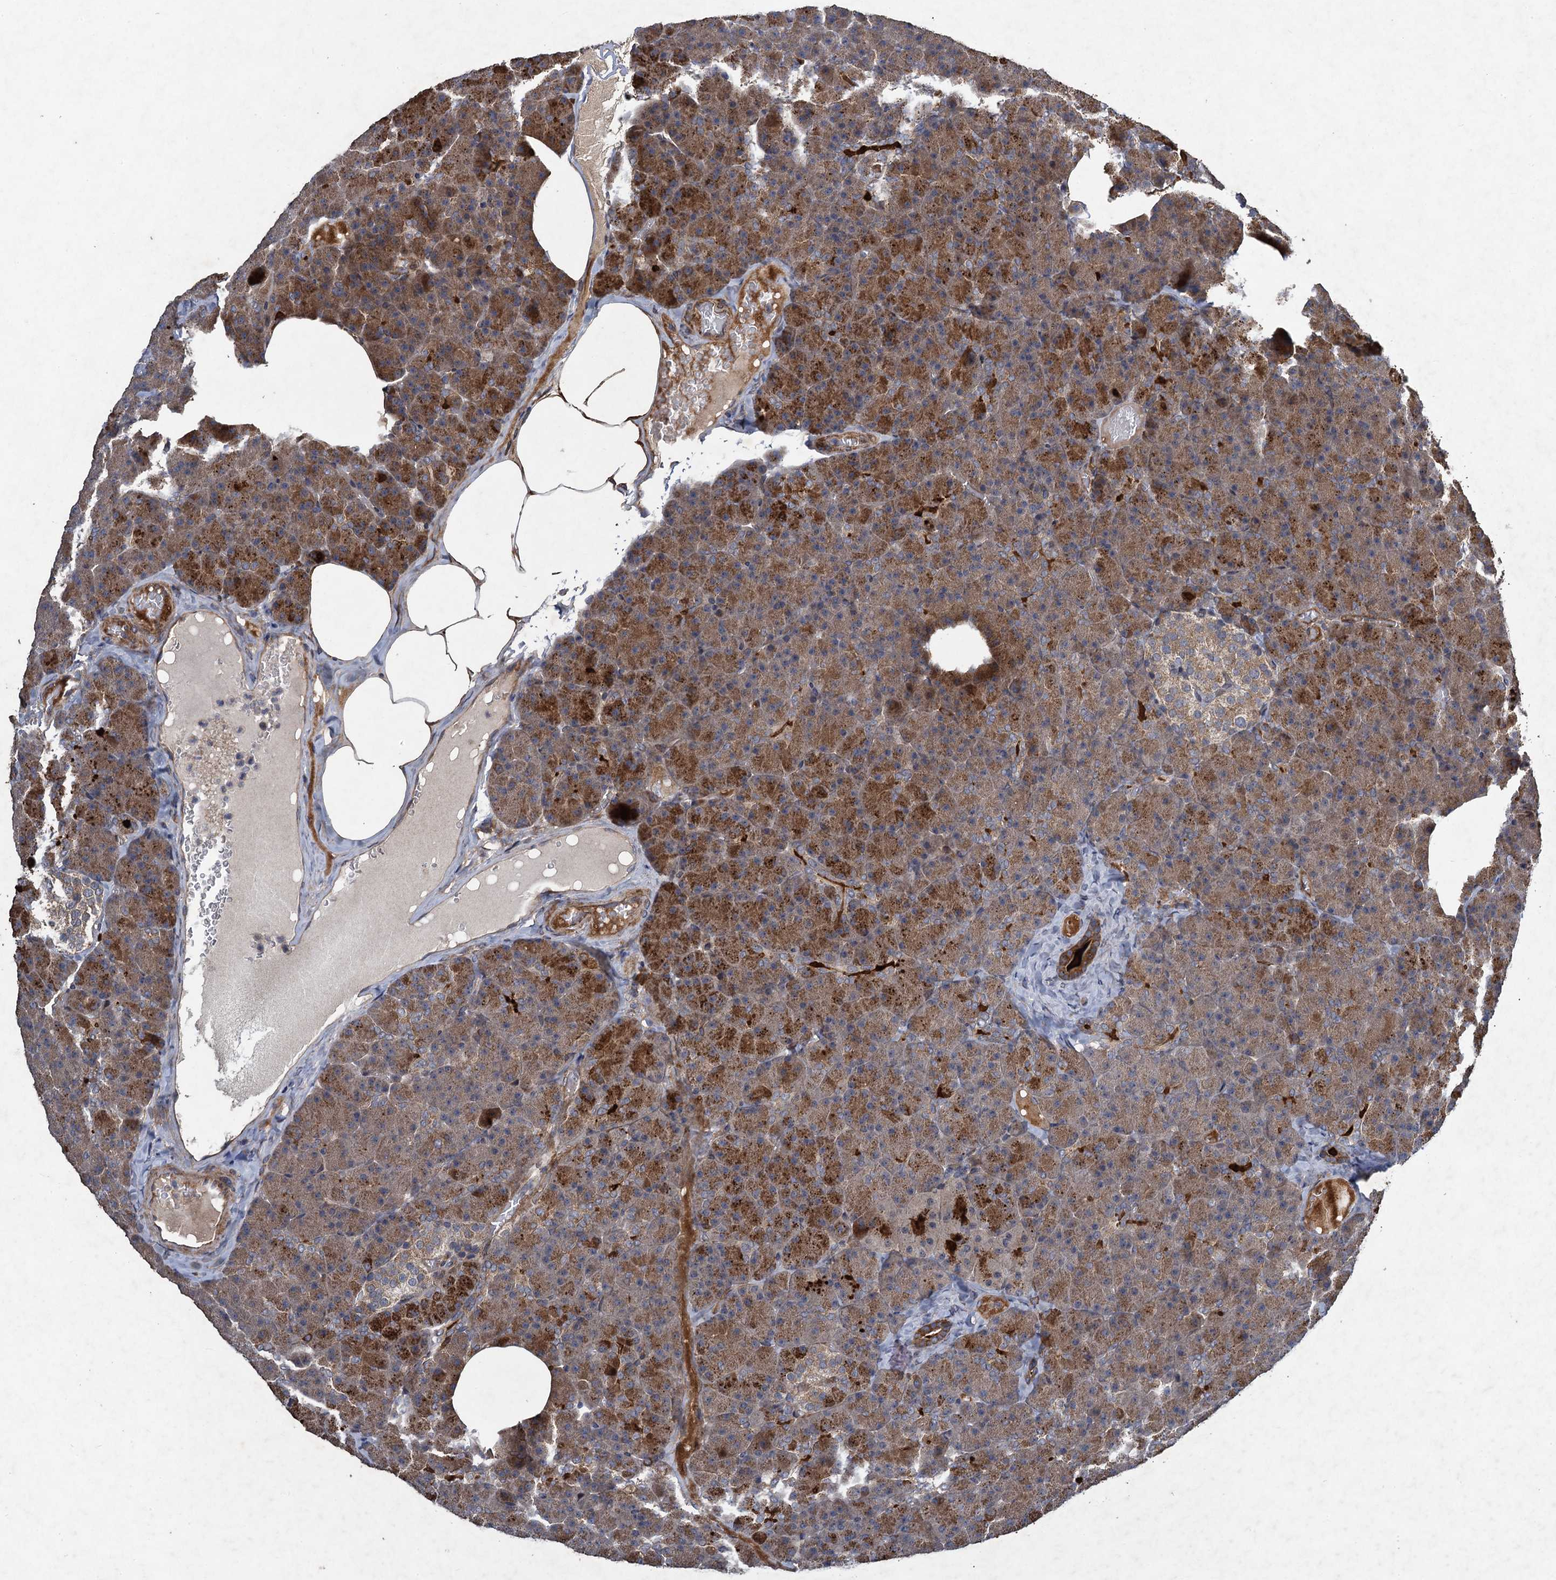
{"staining": {"intensity": "strong", "quantity": ">75%", "location": "cytoplasmic/membranous"}, "tissue": "pancreas", "cell_type": "Exocrine glandular cells", "image_type": "normal", "snomed": [{"axis": "morphology", "description": "Normal tissue, NOS"}, {"axis": "morphology", "description": "Carcinoid, malignant, NOS"}, {"axis": "topography", "description": "Pancreas"}], "caption": "Immunohistochemical staining of normal human pancreas displays strong cytoplasmic/membranous protein positivity in about >75% of exocrine glandular cells.", "gene": "NUDT22", "patient": {"sex": "female", "age": 35}}